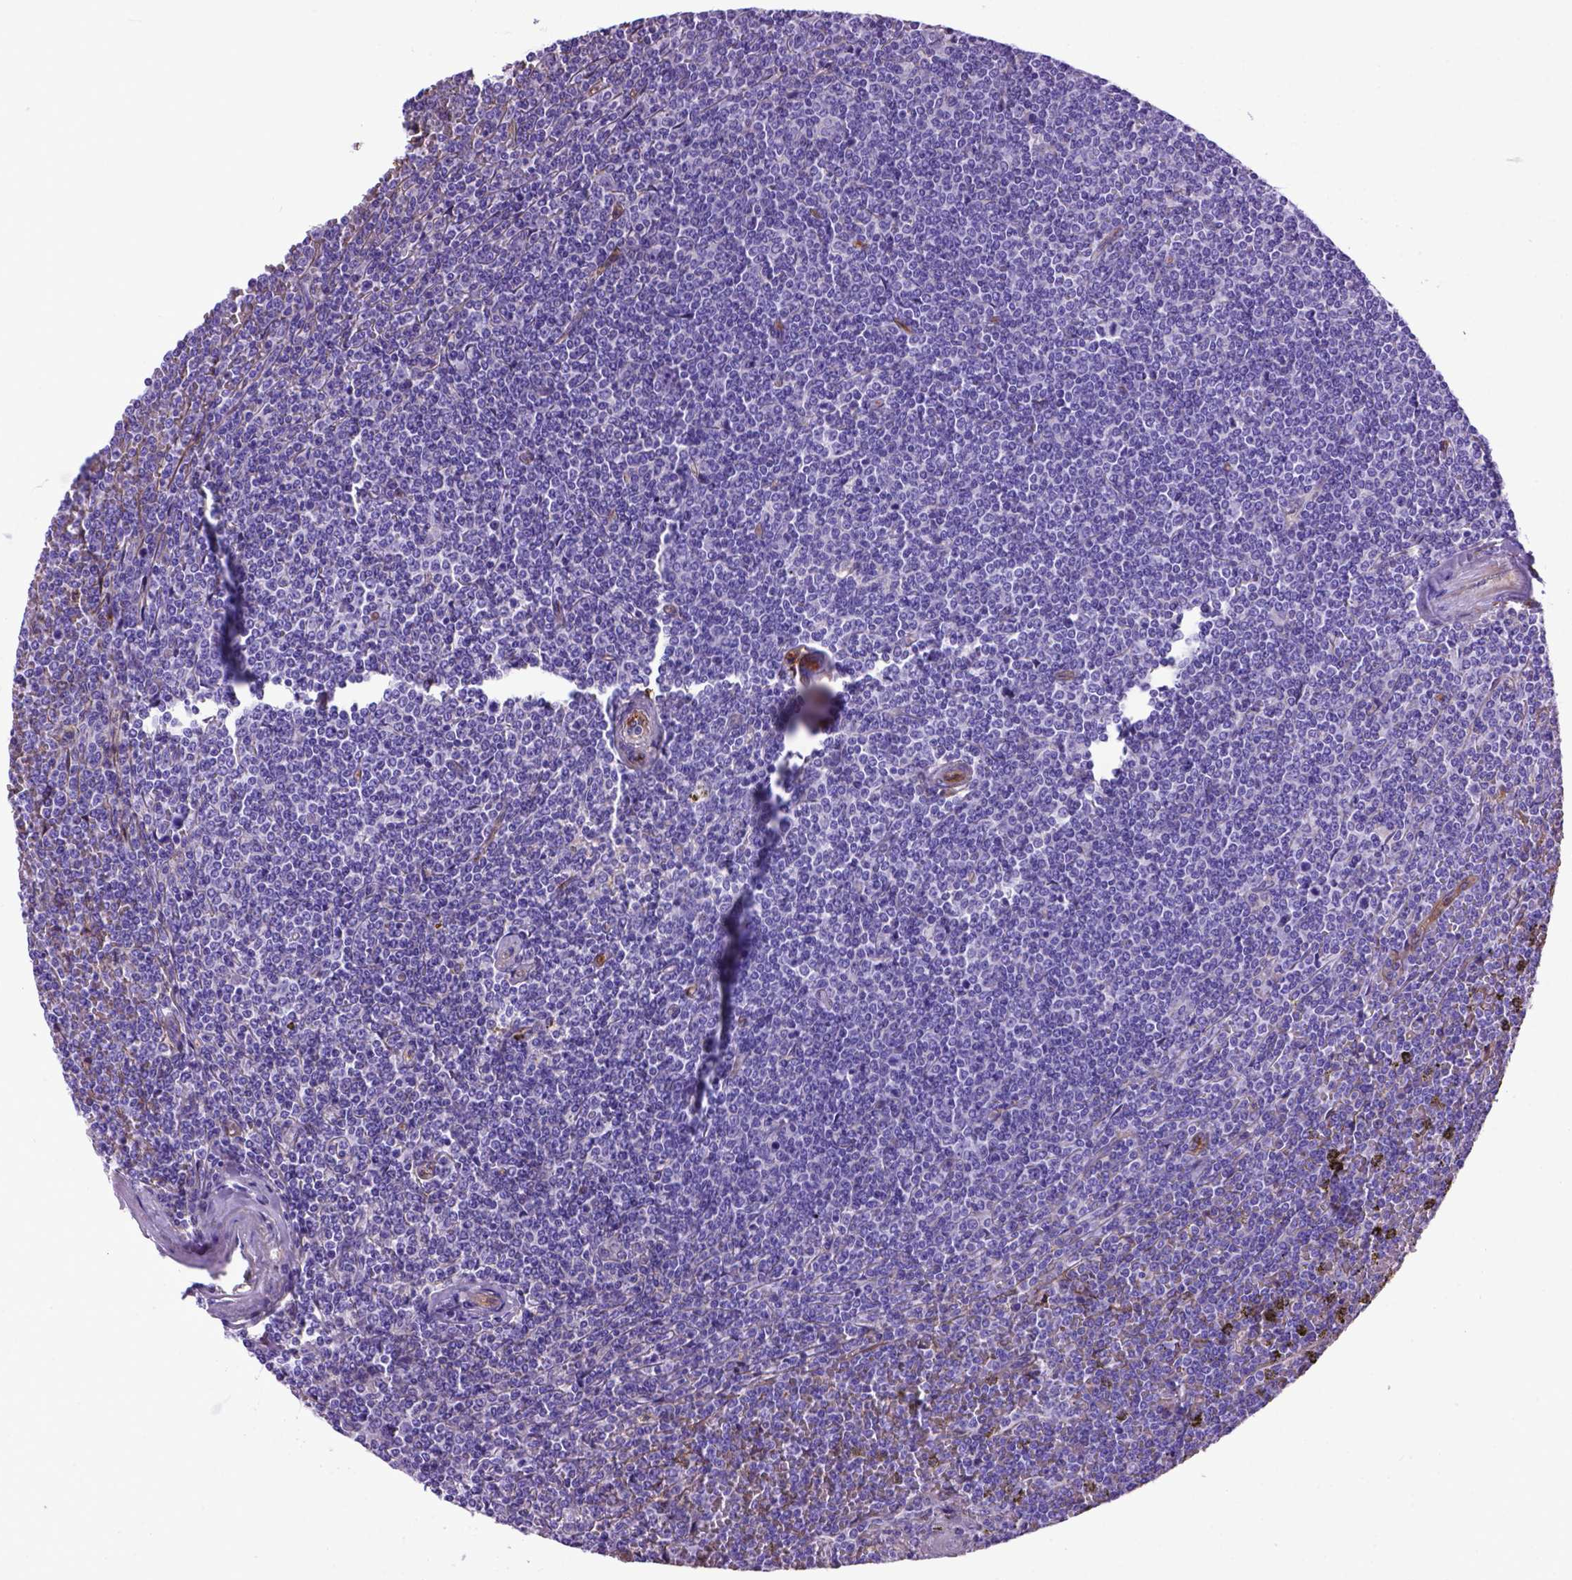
{"staining": {"intensity": "negative", "quantity": "none", "location": "none"}, "tissue": "lymphoma", "cell_type": "Tumor cells", "image_type": "cancer", "snomed": [{"axis": "morphology", "description": "Malignant lymphoma, non-Hodgkin's type, Low grade"}, {"axis": "topography", "description": "Spleen"}], "caption": "Image shows no significant protein positivity in tumor cells of malignant lymphoma, non-Hodgkin's type (low-grade).", "gene": "ENG", "patient": {"sex": "female", "age": 19}}